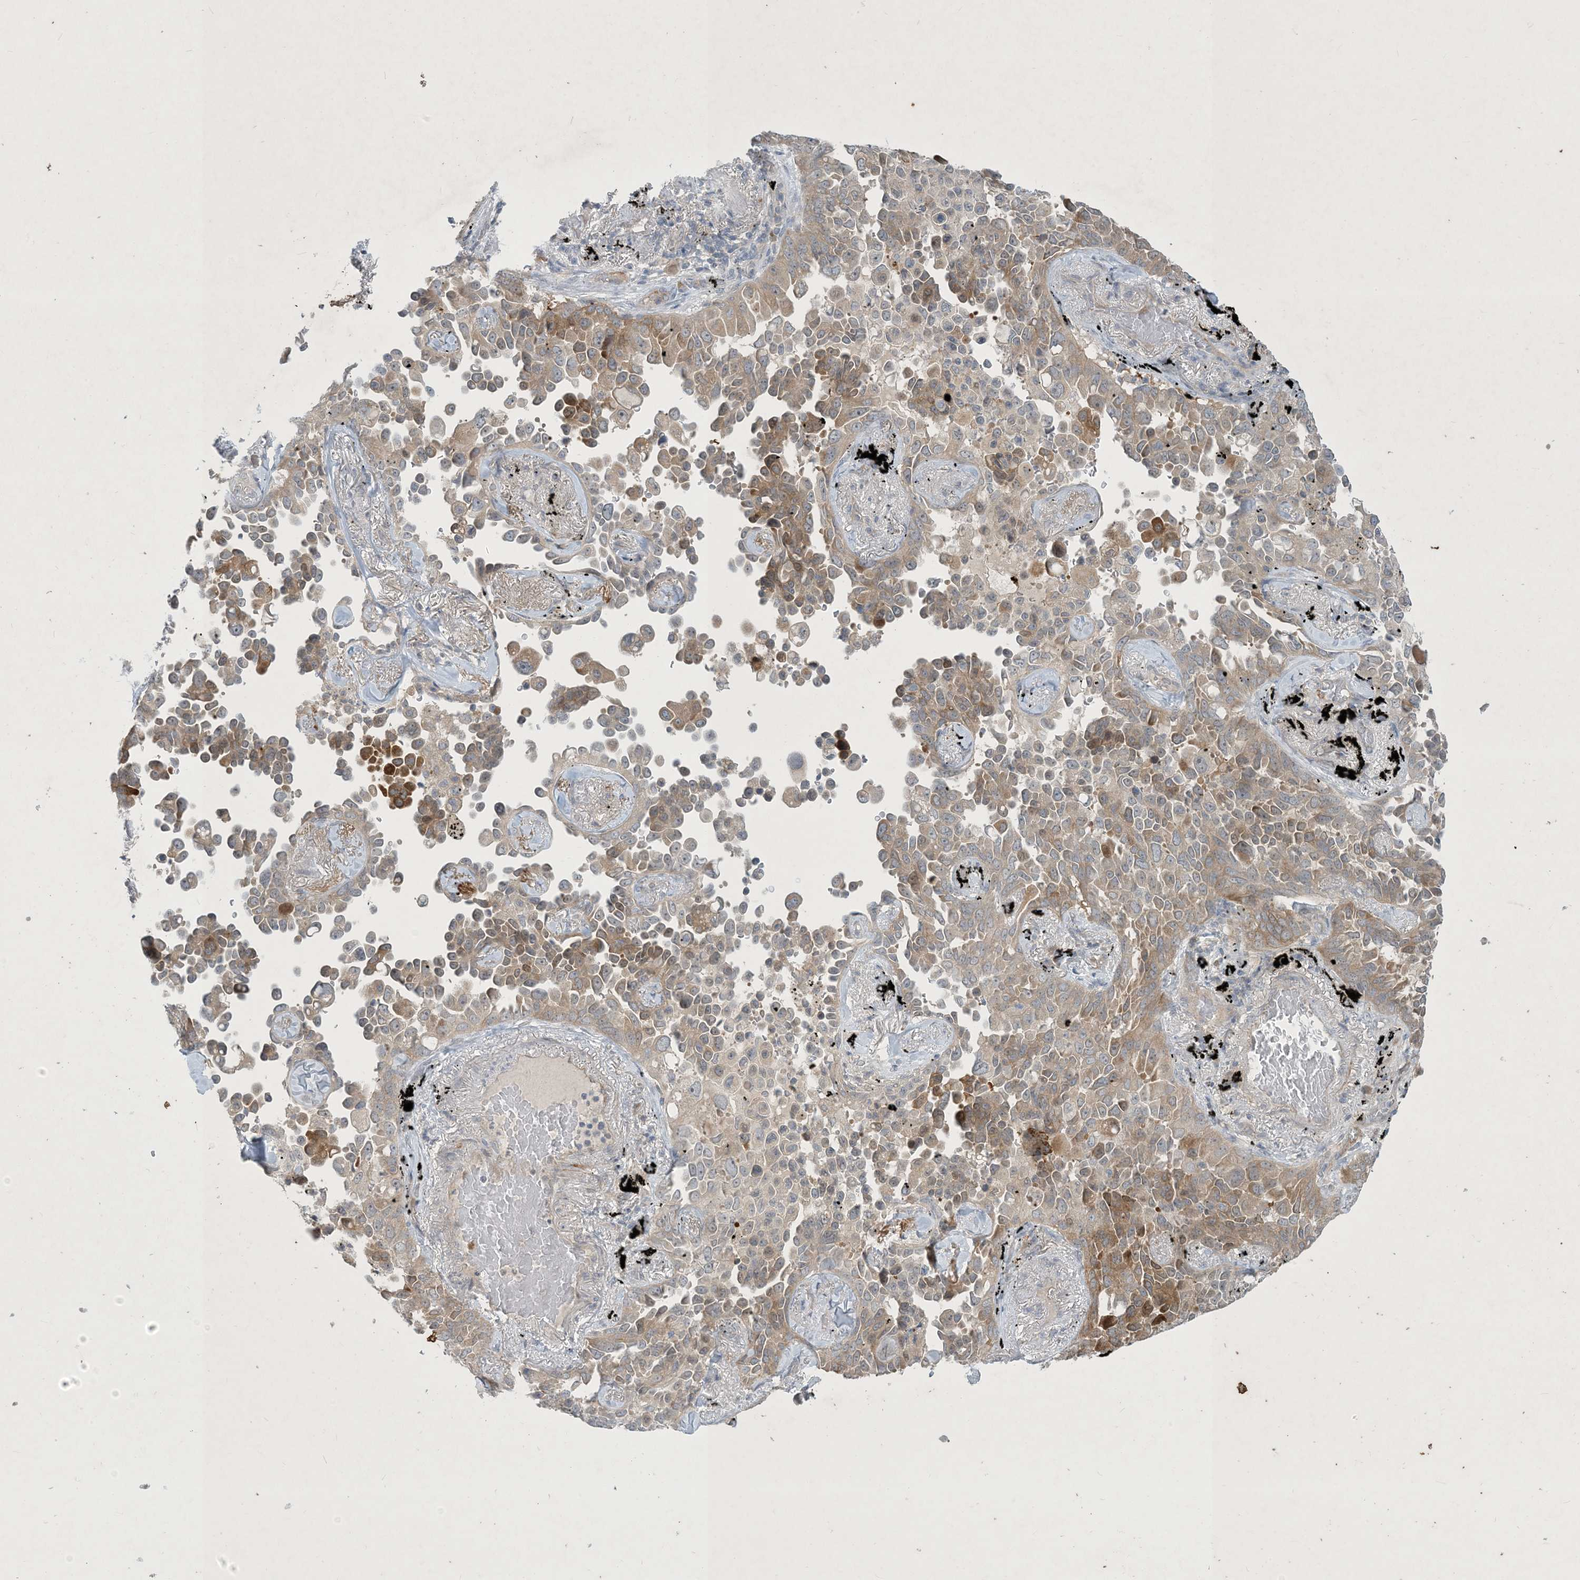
{"staining": {"intensity": "moderate", "quantity": "25%-75%", "location": "cytoplasmic/membranous"}, "tissue": "lung cancer", "cell_type": "Tumor cells", "image_type": "cancer", "snomed": [{"axis": "morphology", "description": "Adenocarcinoma, NOS"}, {"axis": "topography", "description": "Lung"}], "caption": "This micrograph exhibits adenocarcinoma (lung) stained with immunohistochemistry (IHC) to label a protein in brown. The cytoplasmic/membranous of tumor cells show moderate positivity for the protein. Nuclei are counter-stained blue.", "gene": "CDS1", "patient": {"sex": "female", "age": 67}}